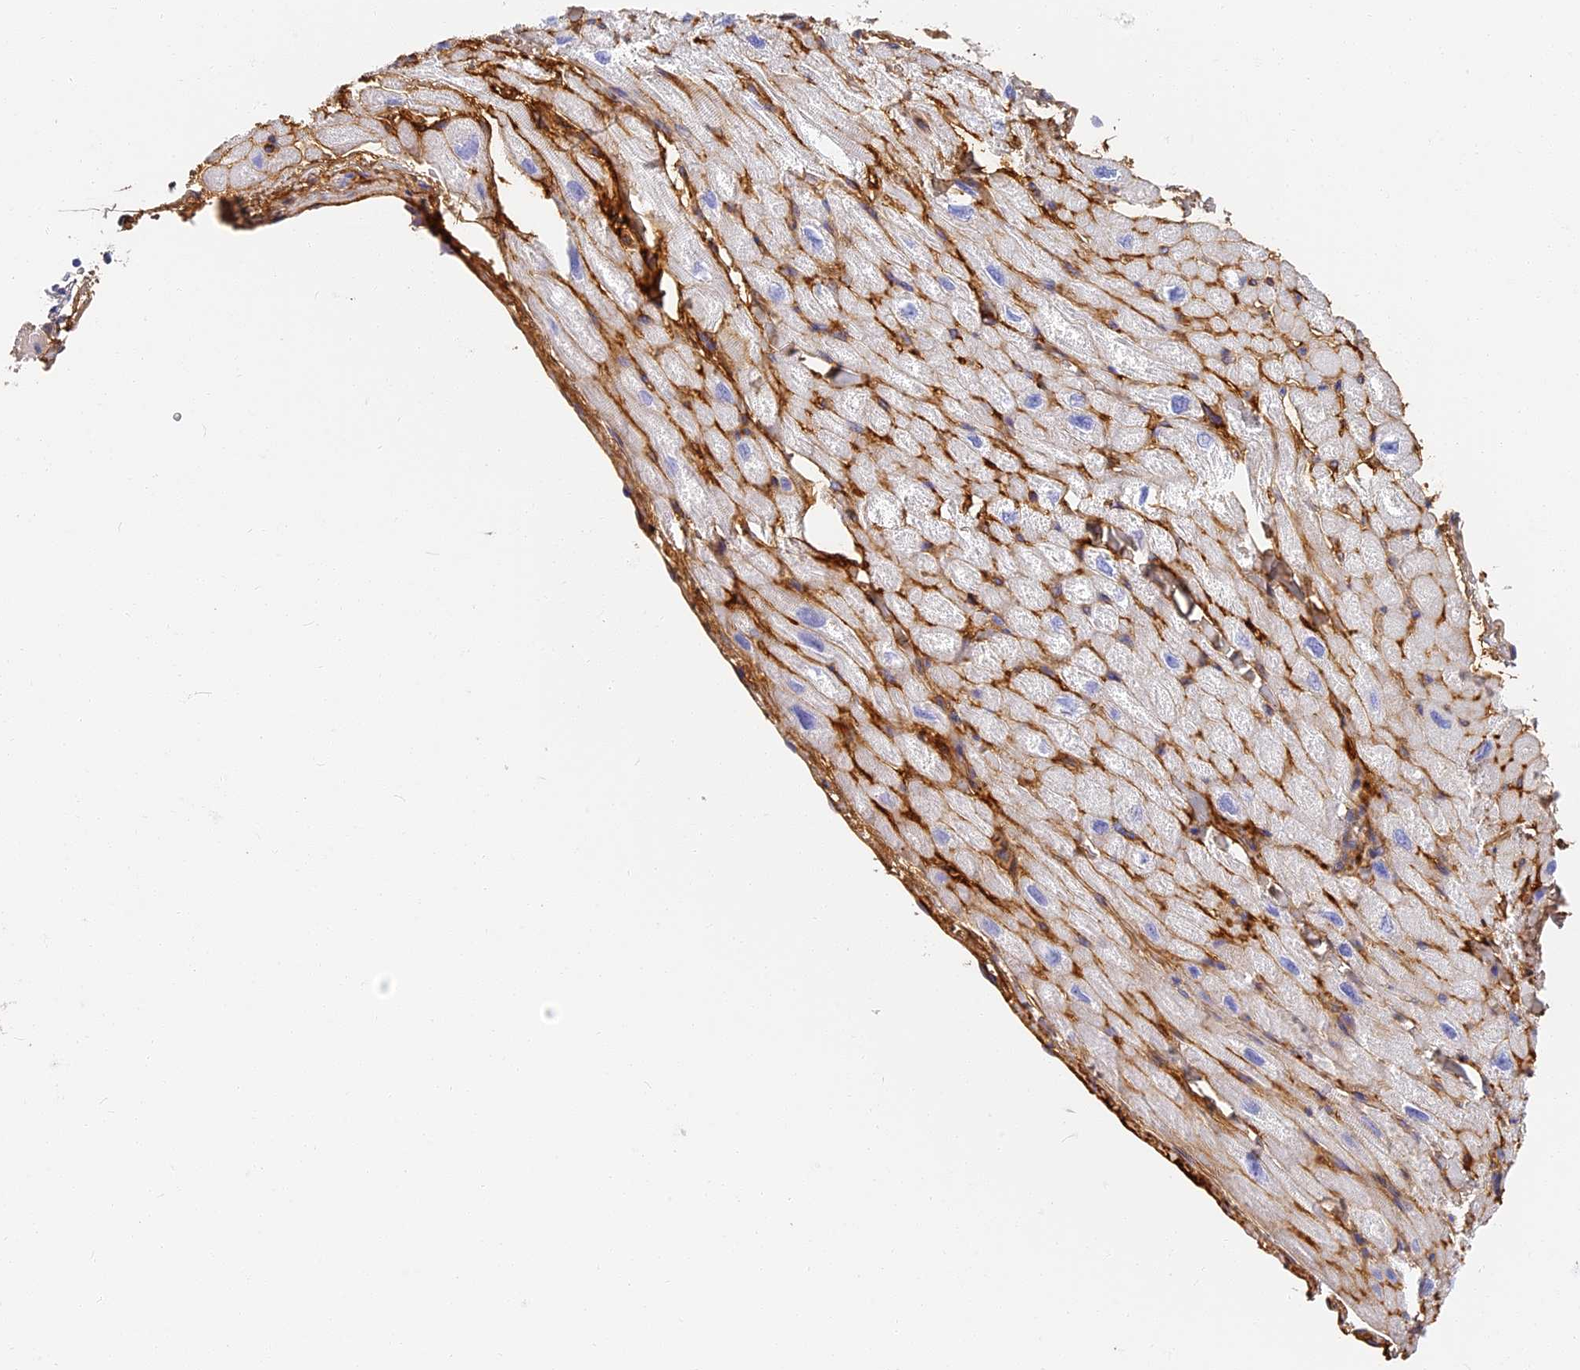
{"staining": {"intensity": "negative", "quantity": "none", "location": "none"}, "tissue": "heart muscle", "cell_type": "Cardiomyocytes", "image_type": "normal", "snomed": [{"axis": "morphology", "description": "Normal tissue, NOS"}, {"axis": "topography", "description": "Heart"}], "caption": "DAB (3,3'-diaminobenzidine) immunohistochemical staining of normal heart muscle reveals no significant expression in cardiomyocytes.", "gene": "ITIH1", "patient": {"sex": "male", "age": 65}}